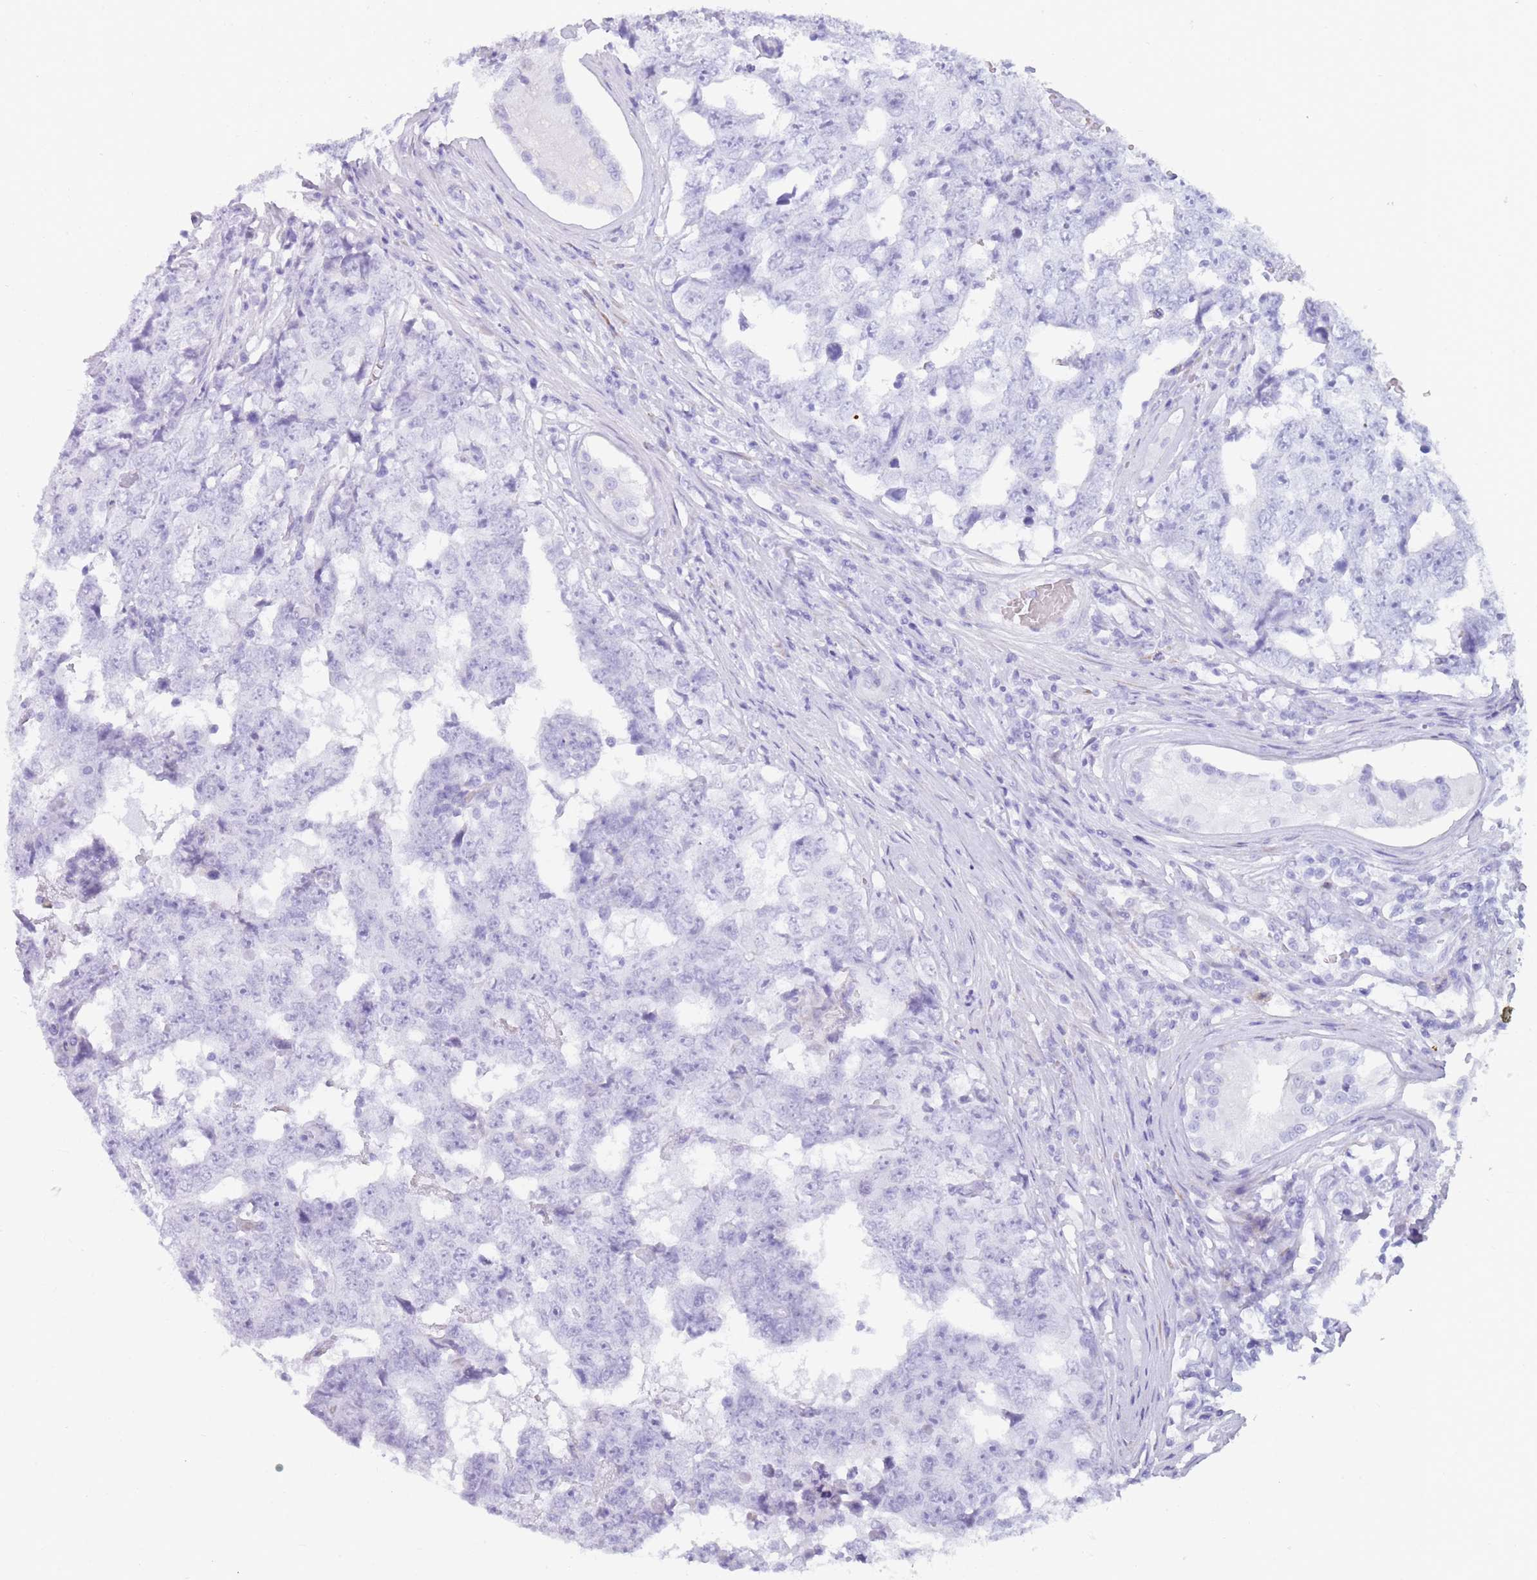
{"staining": {"intensity": "negative", "quantity": "none", "location": "none"}, "tissue": "testis cancer", "cell_type": "Tumor cells", "image_type": "cancer", "snomed": [{"axis": "morphology", "description": "Carcinoma, Embryonal, NOS"}, {"axis": "topography", "description": "Testis"}], "caption": "Immunohistochemical staining of testis cancer displays no significant staining in tumor cells. (Brightfield microscopy of DAB (3,3'-diaminobenzidine) IHC at high magnification).", "gene": "COL27A1", "patient": {"sex": "male", "age": 25}}